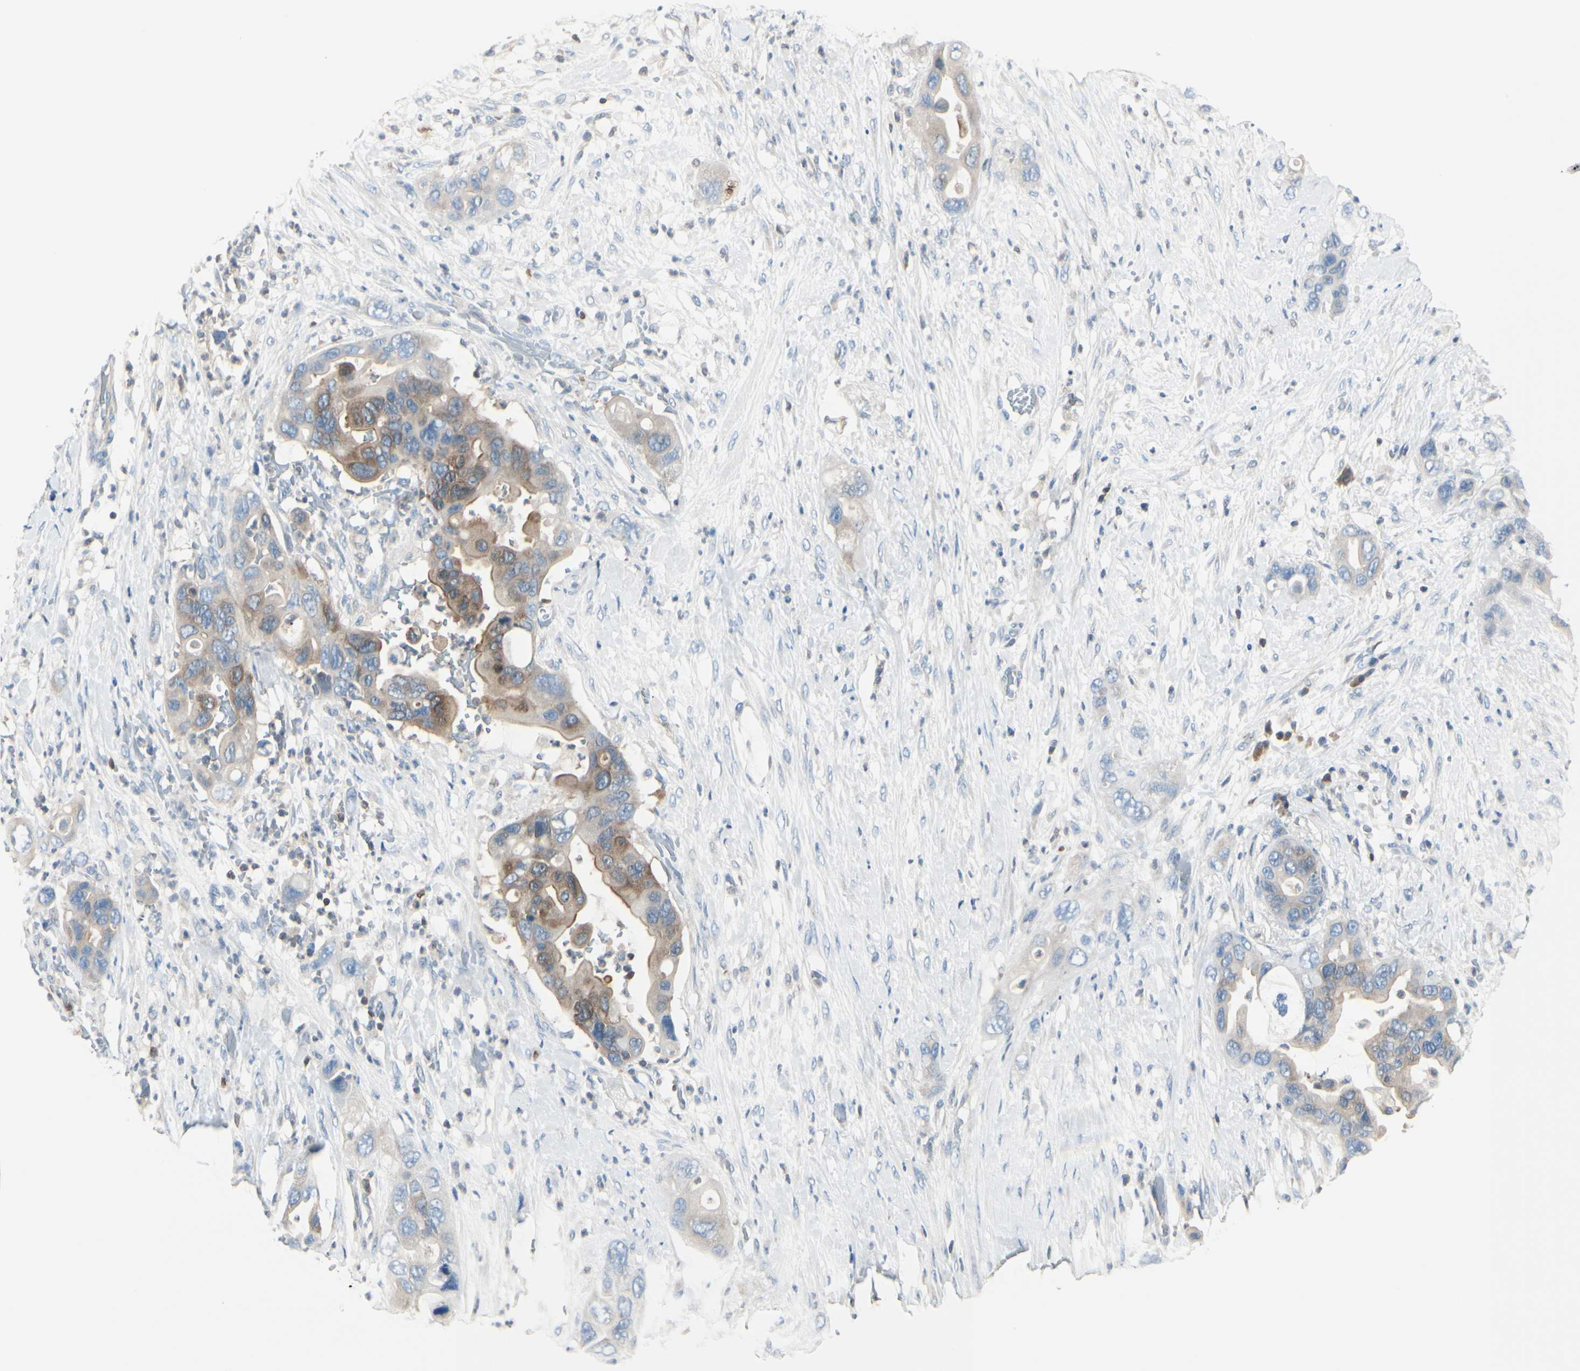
{"staining": {"intensity": "moderate", "quantity": "25%-75%", "location": "cytoplasmic/membranous"}, "tissue": "pancreatic cancer", "cell_type": "Tumor cells", "image_type": "cancer", "snomed": [{"axis": "morphology", "description": "Adenocarcinoma, NOS"}, {"axis": "topography", "description": "Pancreas"}], "caption": "Pancreatic cancer (adenocarcinoma) stained for a protein (brown) demonstrates moderate cytoplasmic/membranous positive staining in about 25%-75% of tumor cells.", "gene": "SLC9A3R1", "patient": {"sex": "female", "age": 71}}